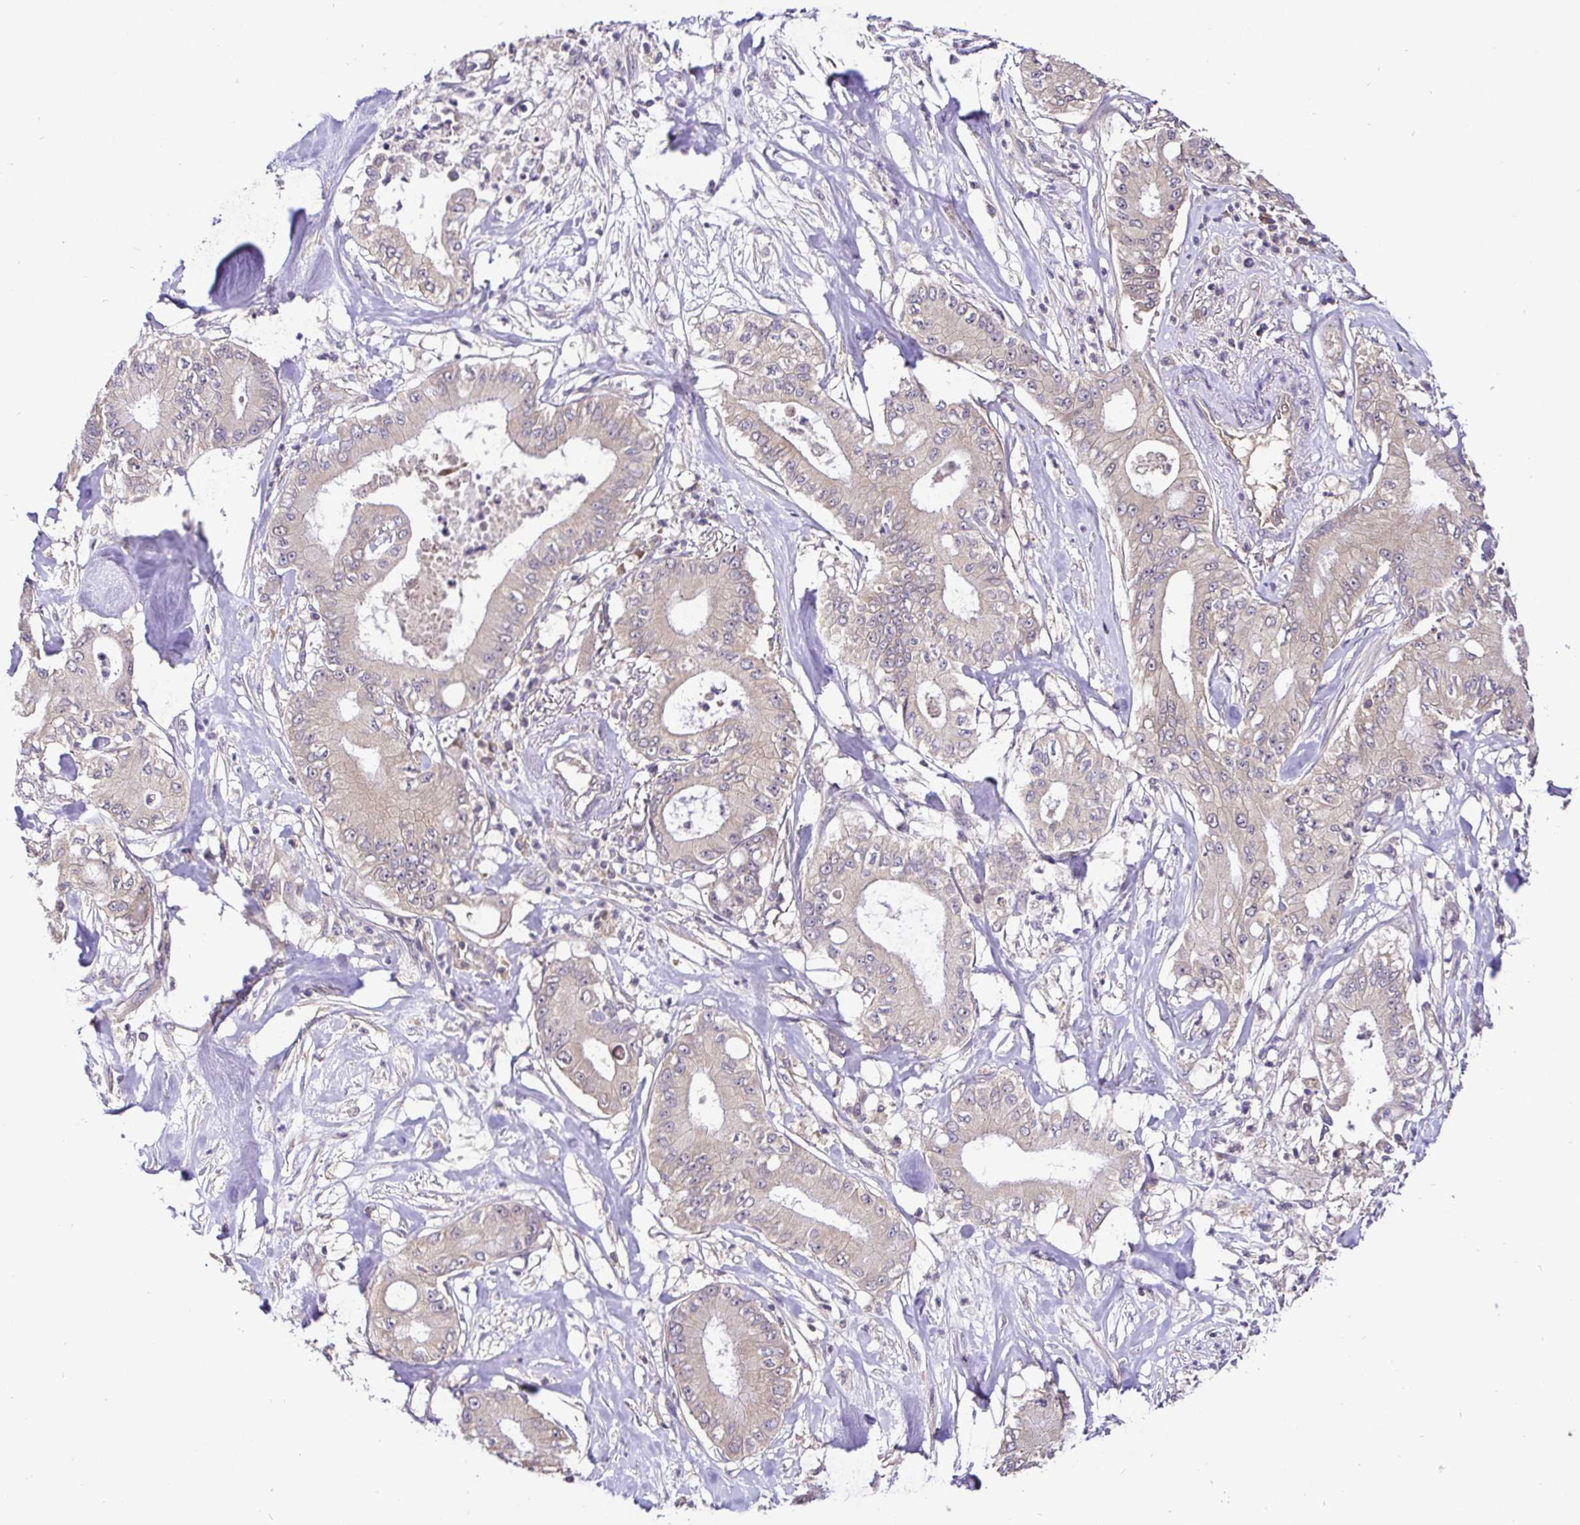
{"staining": {"intensity": "weak", "quantity": "<25%", "location": "cytoplasmic/membranous"}, "tissue": "pancreatic cancer", "cell_type": "Tumor cells", "image_type": "cancer", "snomed": [{"axis": "morphology", "description": "Adenocarcinoma, NOS"}, {"axis": "topography", "description": "Pancreas"}], "caption": "This is a micrograph of IHC staining of pancreatic adenocarcinoma, which shows no staining in tumor cells.", "gene": "UBE2M", "patient": {"sex": "male", "age": 71}}